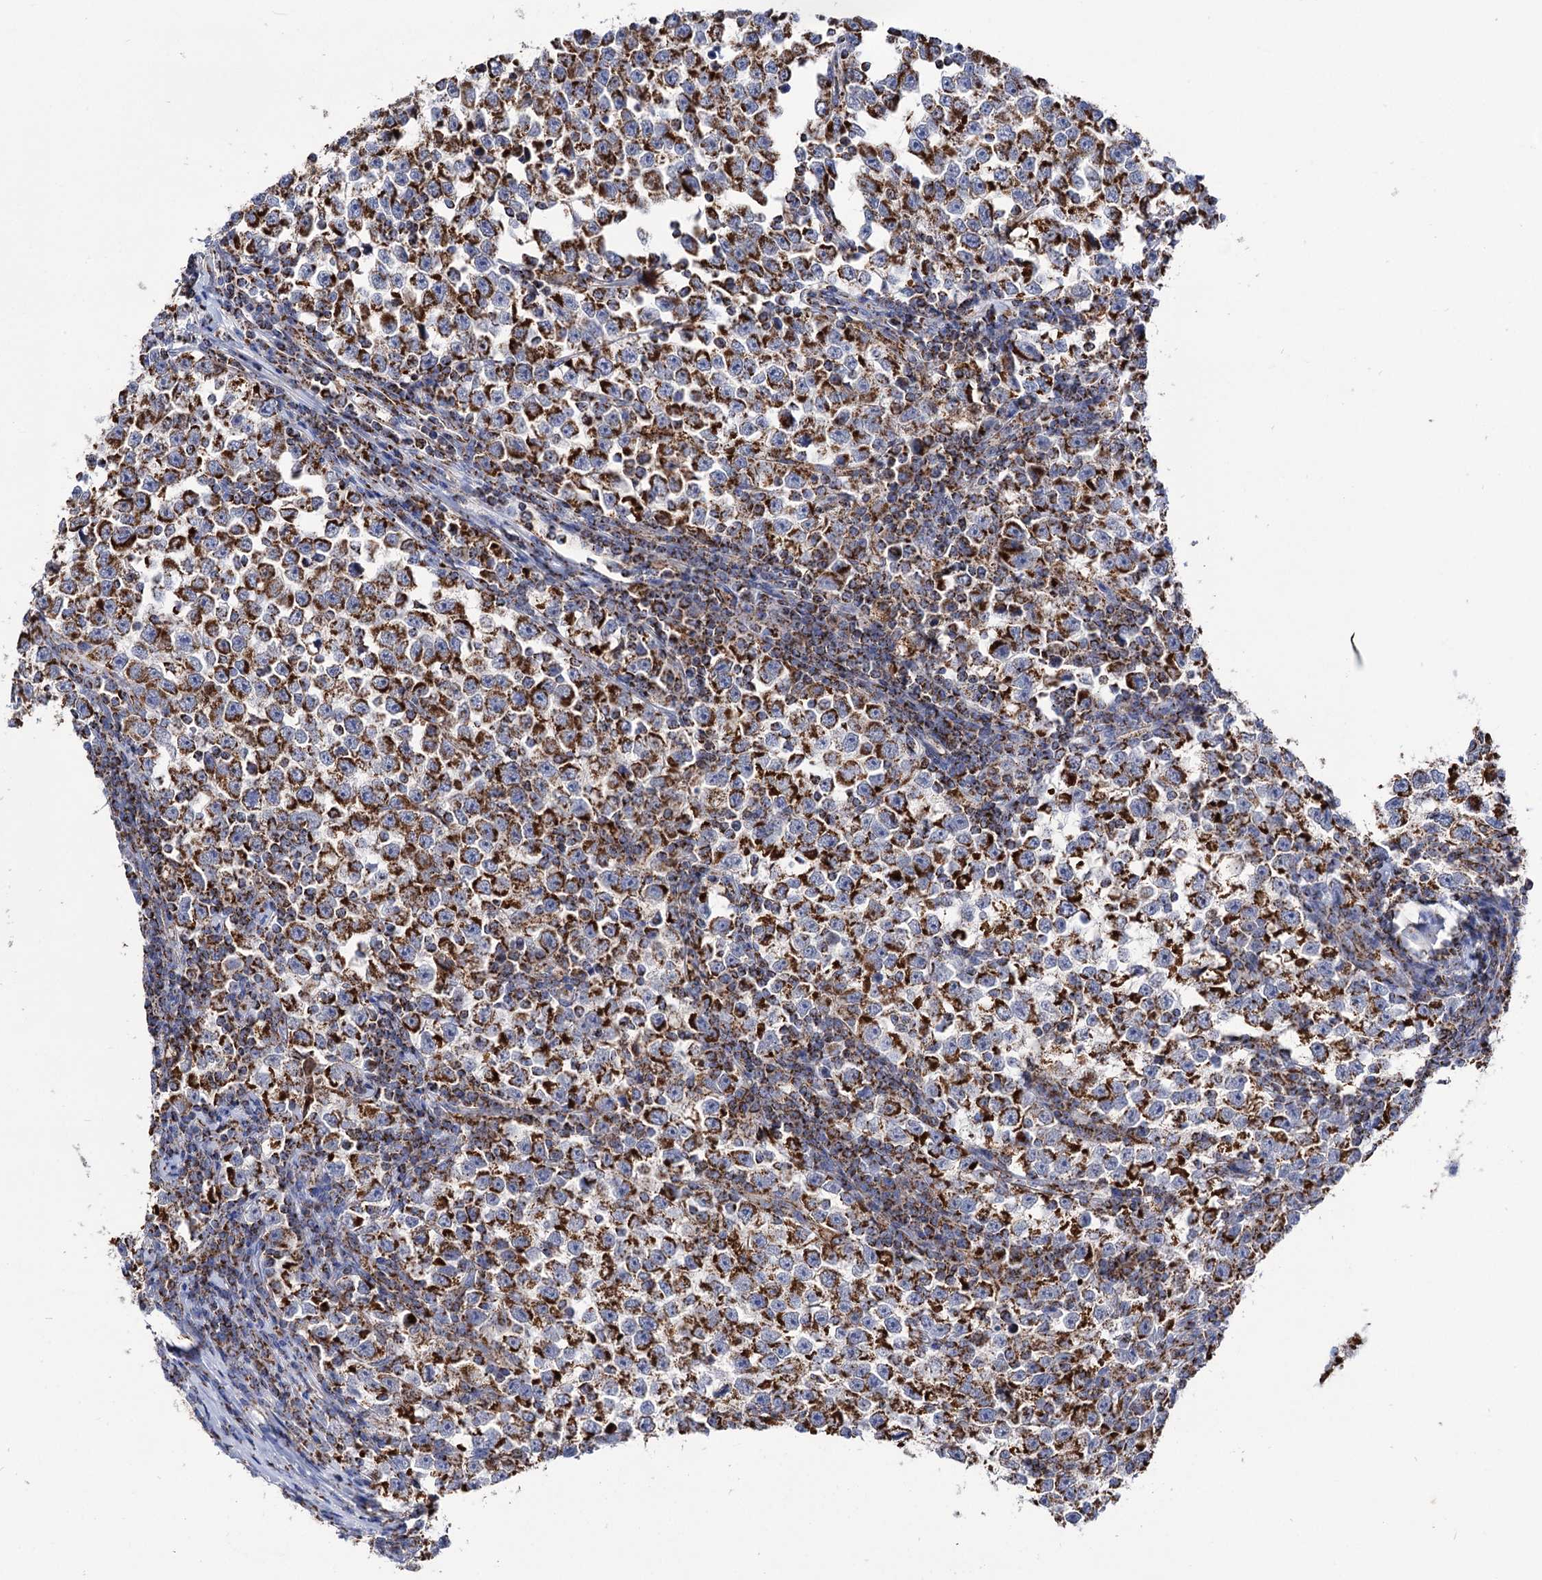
{"staining": {"intensity": "strong", "quantity": ">75%", "location": "cytoplasmic/membranous"}, "tissue": "testis cancer", "cell_type": "Tumor cells", "image_type": "cancer", "snomed": [{"axis": "morphology", "description": "Normal tissue, NOS"}, {"axis": "morphology", "description": "Seminoma, NOS"}, {"axis": "topography", "description": "Testis"}], "caption": "Immunohistochemistry histopathology image of neoplastic tissue: human testis cancer stained using immunohistochemistry reveals high levels of strong protein expression localized specifically in the cytoplasmic/membranous of tumor cells, appearing as a cytoplasmic/membranous brown color.", "gene": "ABHD10", "patient": {"sex": "male", "age": 43}}